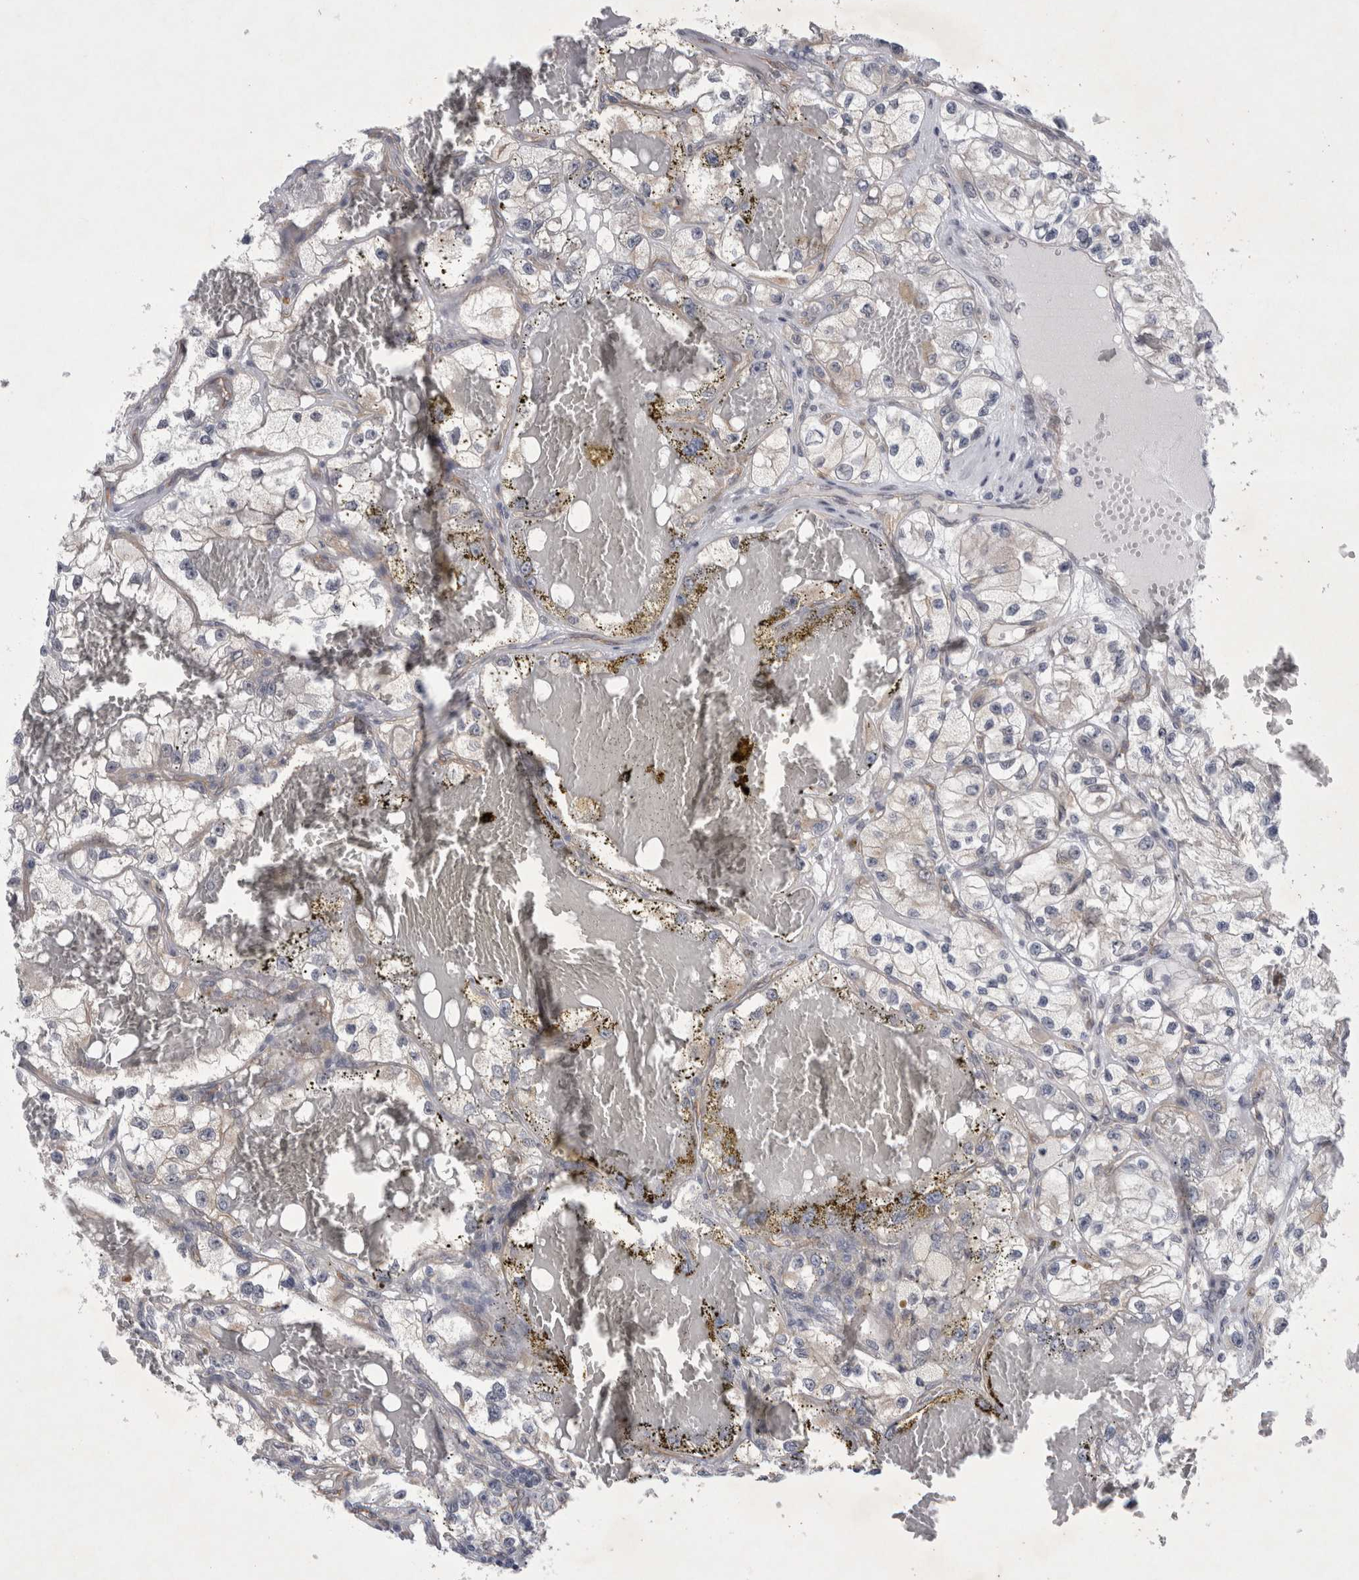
{"staining": {"intensity": "negative", "quantity": "none", "location": "none"}, "tissue": "renal cancer", "cell_type": "Tumor cells", "image_type": "cancer", "snomed": [{"axis": "morphology", "description": "Adenocarcinoma, NOS"}, {"axis": "topography", "description": "Kidney"}], "caption": "IHC image of human renal cancer (adenocarcinoma) stained for a protein (brown), which displays no positivity in tumor cells.", "gene": "PARP11", "patient": {"sex": "female", "age": 57}}